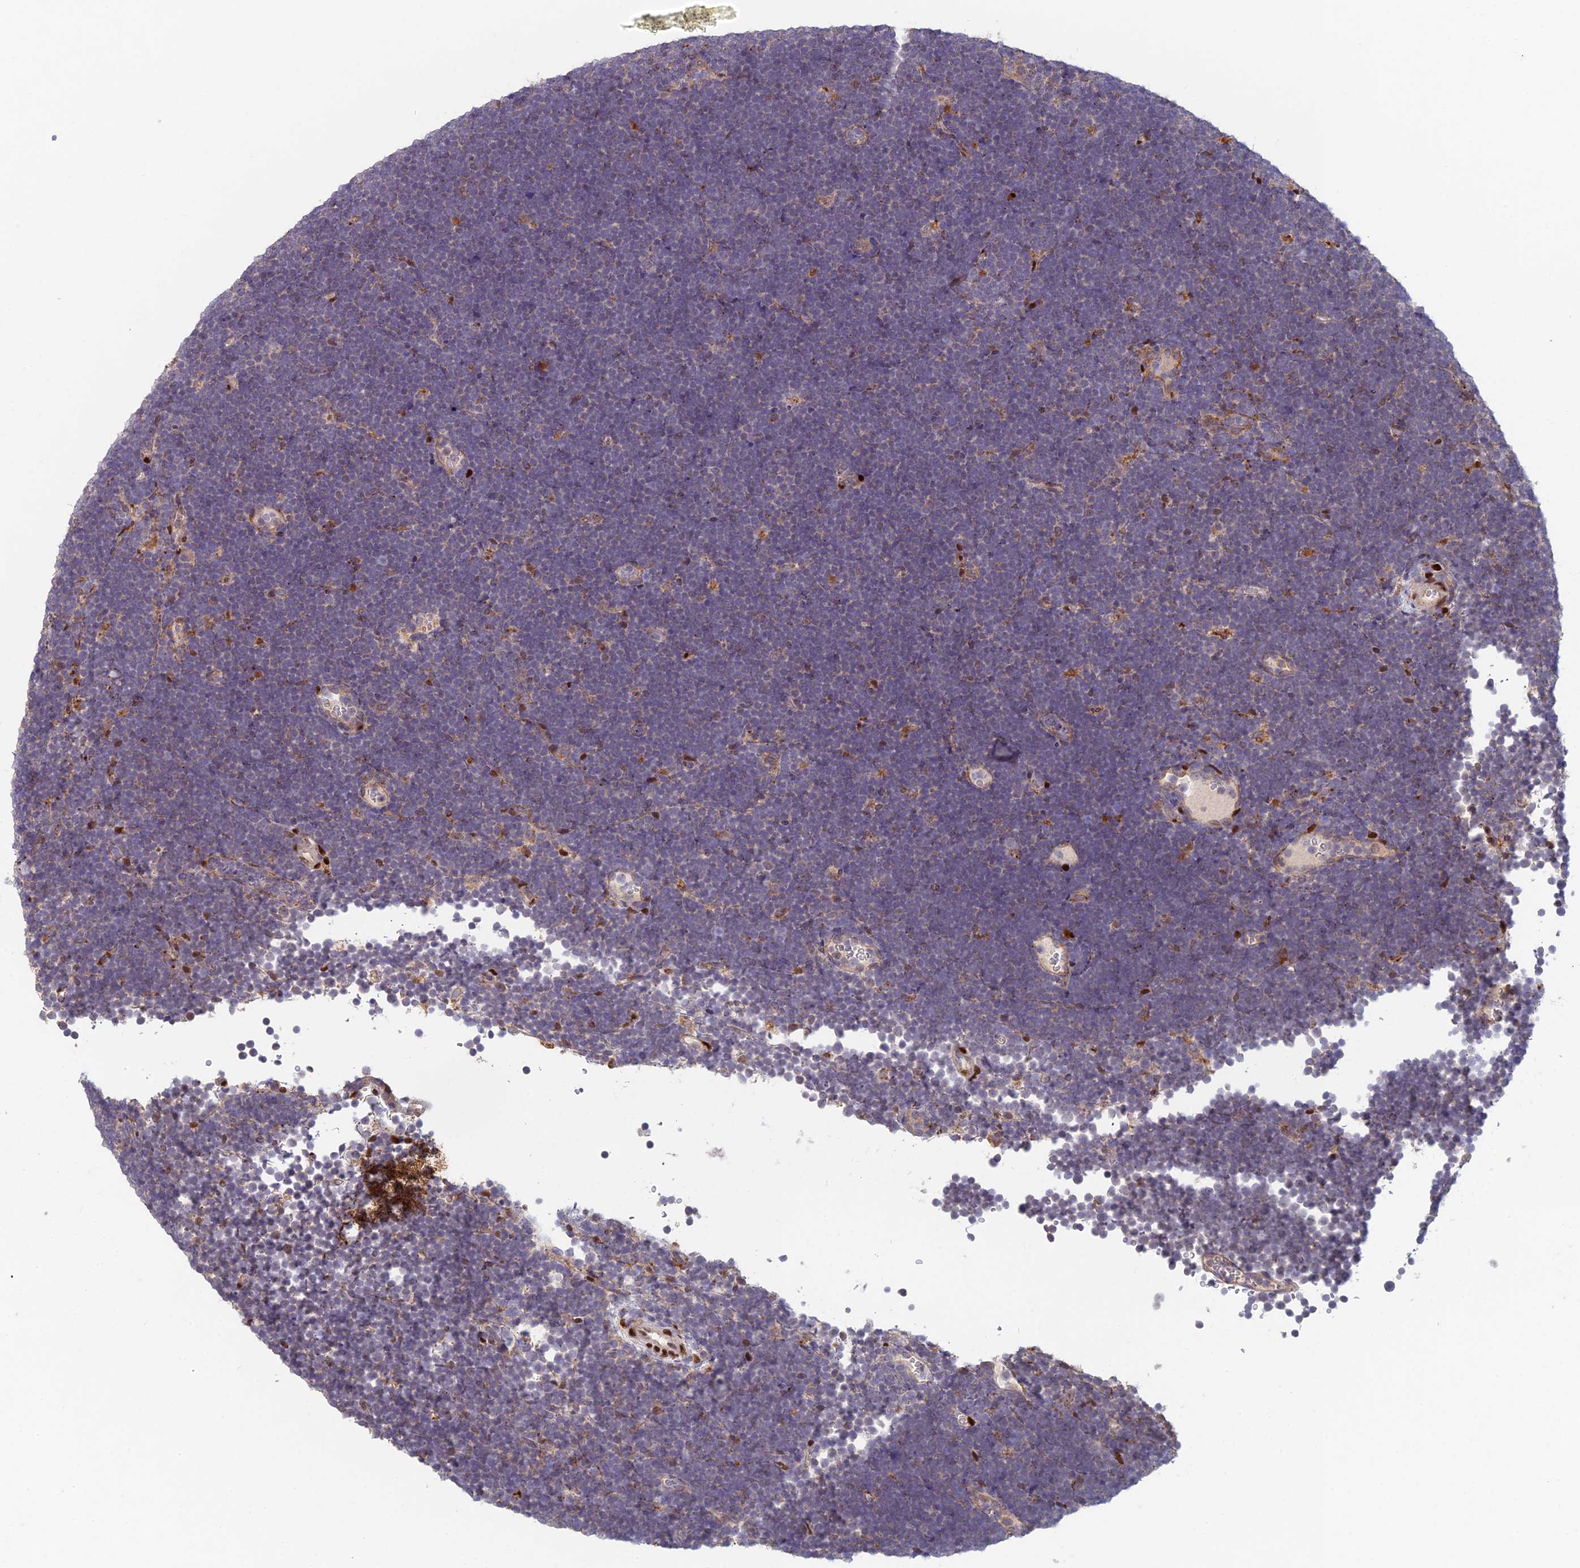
{"staining": {"intensity": "negative", "quantity": "none", "location": "none"}, "tissue": "lymphoma", "cell_type": "Tumor cells", "image_type": "cancer", "snomed": [{"axis": "morphology", "description": "Malignant lymphoma, non-Hodgkin's type, High grade"}, {"axis": "topography", "description": "Lymph node"}], "caption": "A high-resolution histopathology image shows IHC staining of lymphoma, which displays no significant positivity in tumor cells. (Brightfield microscopy of DAB (3,3'-diaminobenzidine) IHC at high magnification).", "gene": "FOXS1", "patient": {"sex": "male", "age": 13}}